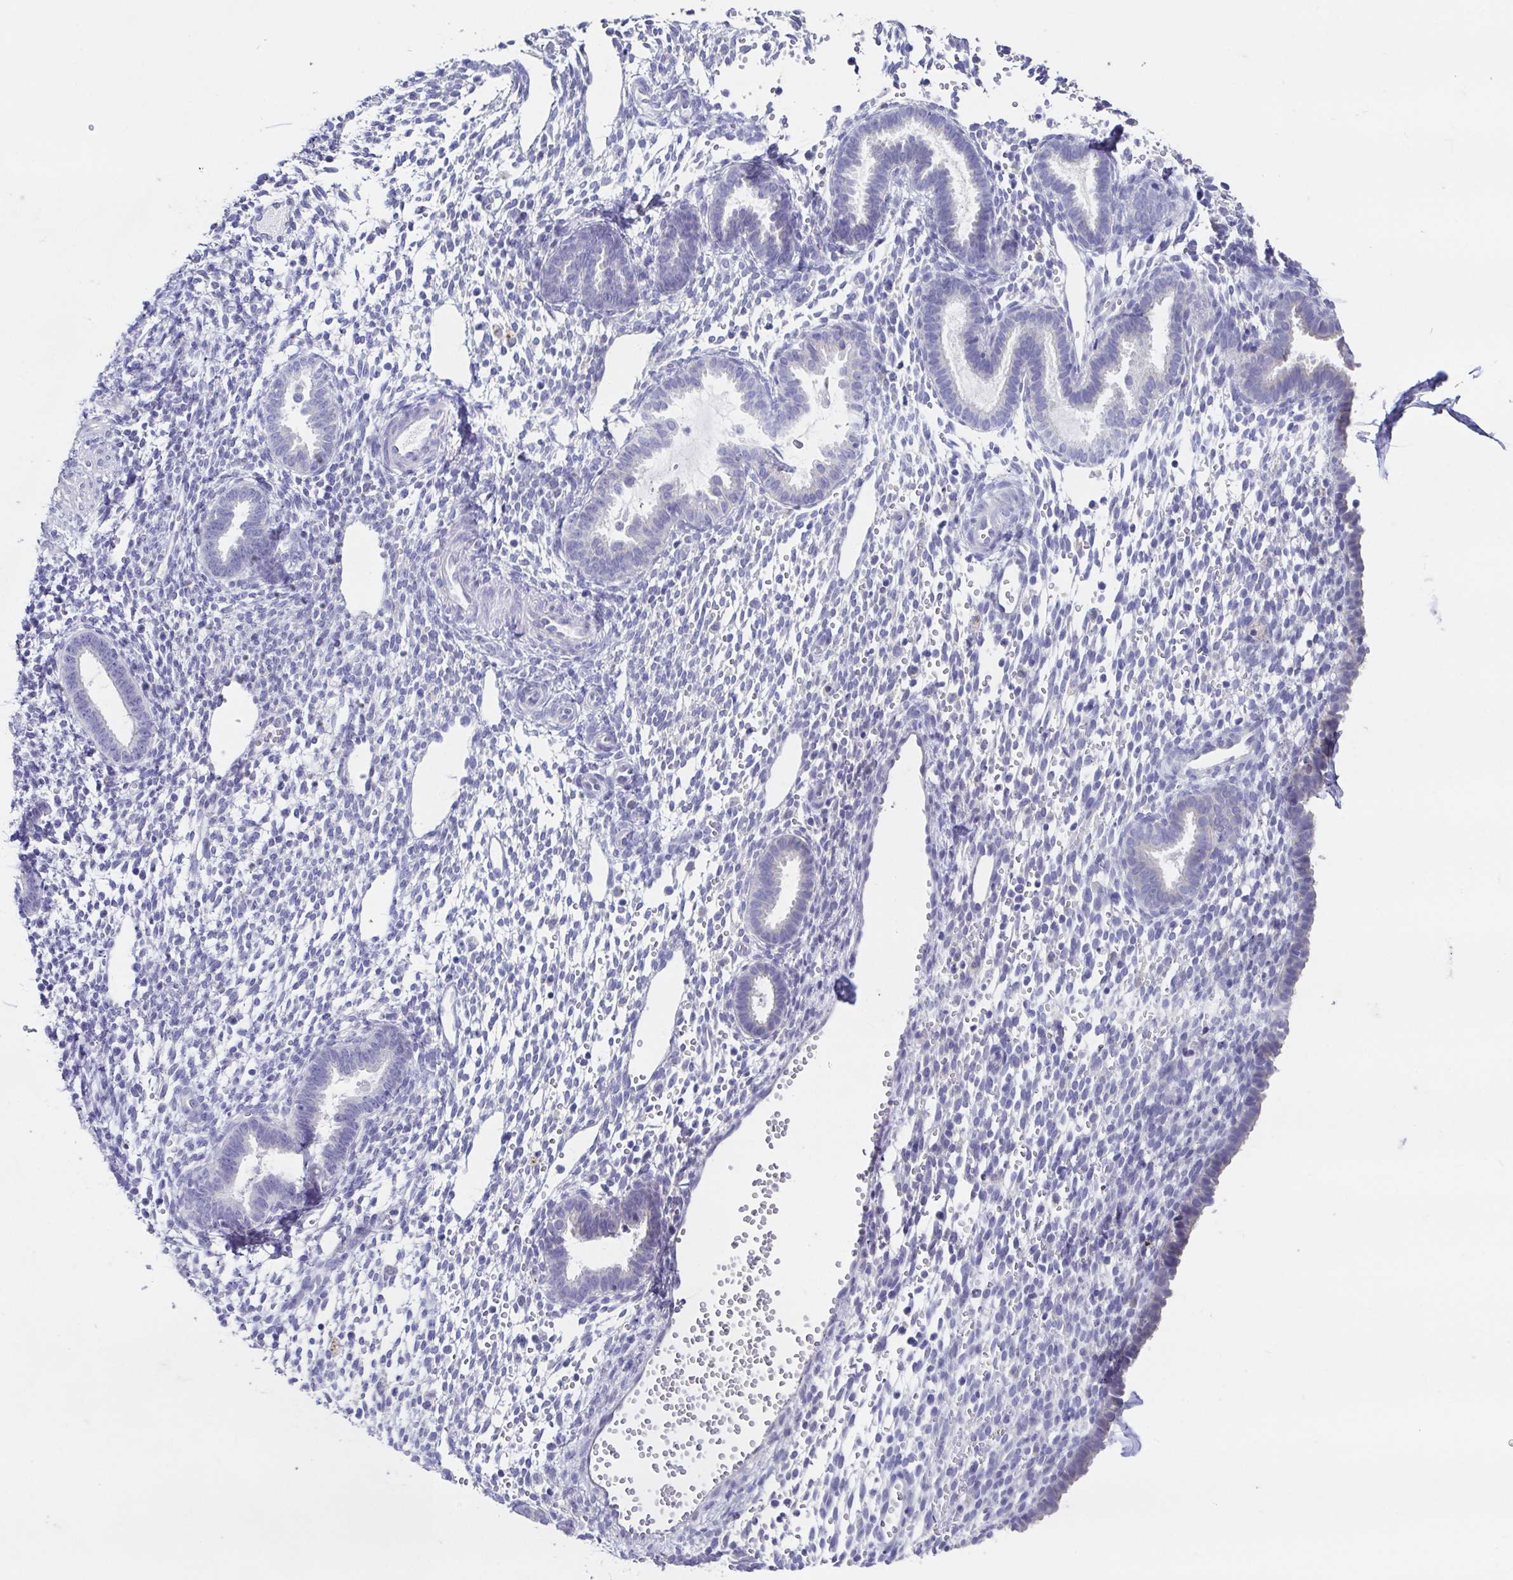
{"staining": {"intensity": "negative", "quantity": "none", "location": "none"}, "tissue": "endometrium", "cell_type": "Cells in endometrial stroma", "image_type": "normal", "snomed": [{"axis": "morphology", "description": "Normal tissue, NOS"}, {"axis": "topography", "description": "Endometrium"}], "caption": "Immunohistochemistry photomicrograph of normal endometrium: endometrium stained with DAB (3,3'-diaminobenzidine) reveals no significant protein staining in cells in endometrial stroma.", "gene": "RDH11", "patient": {"sex": "female", "age": 36}}